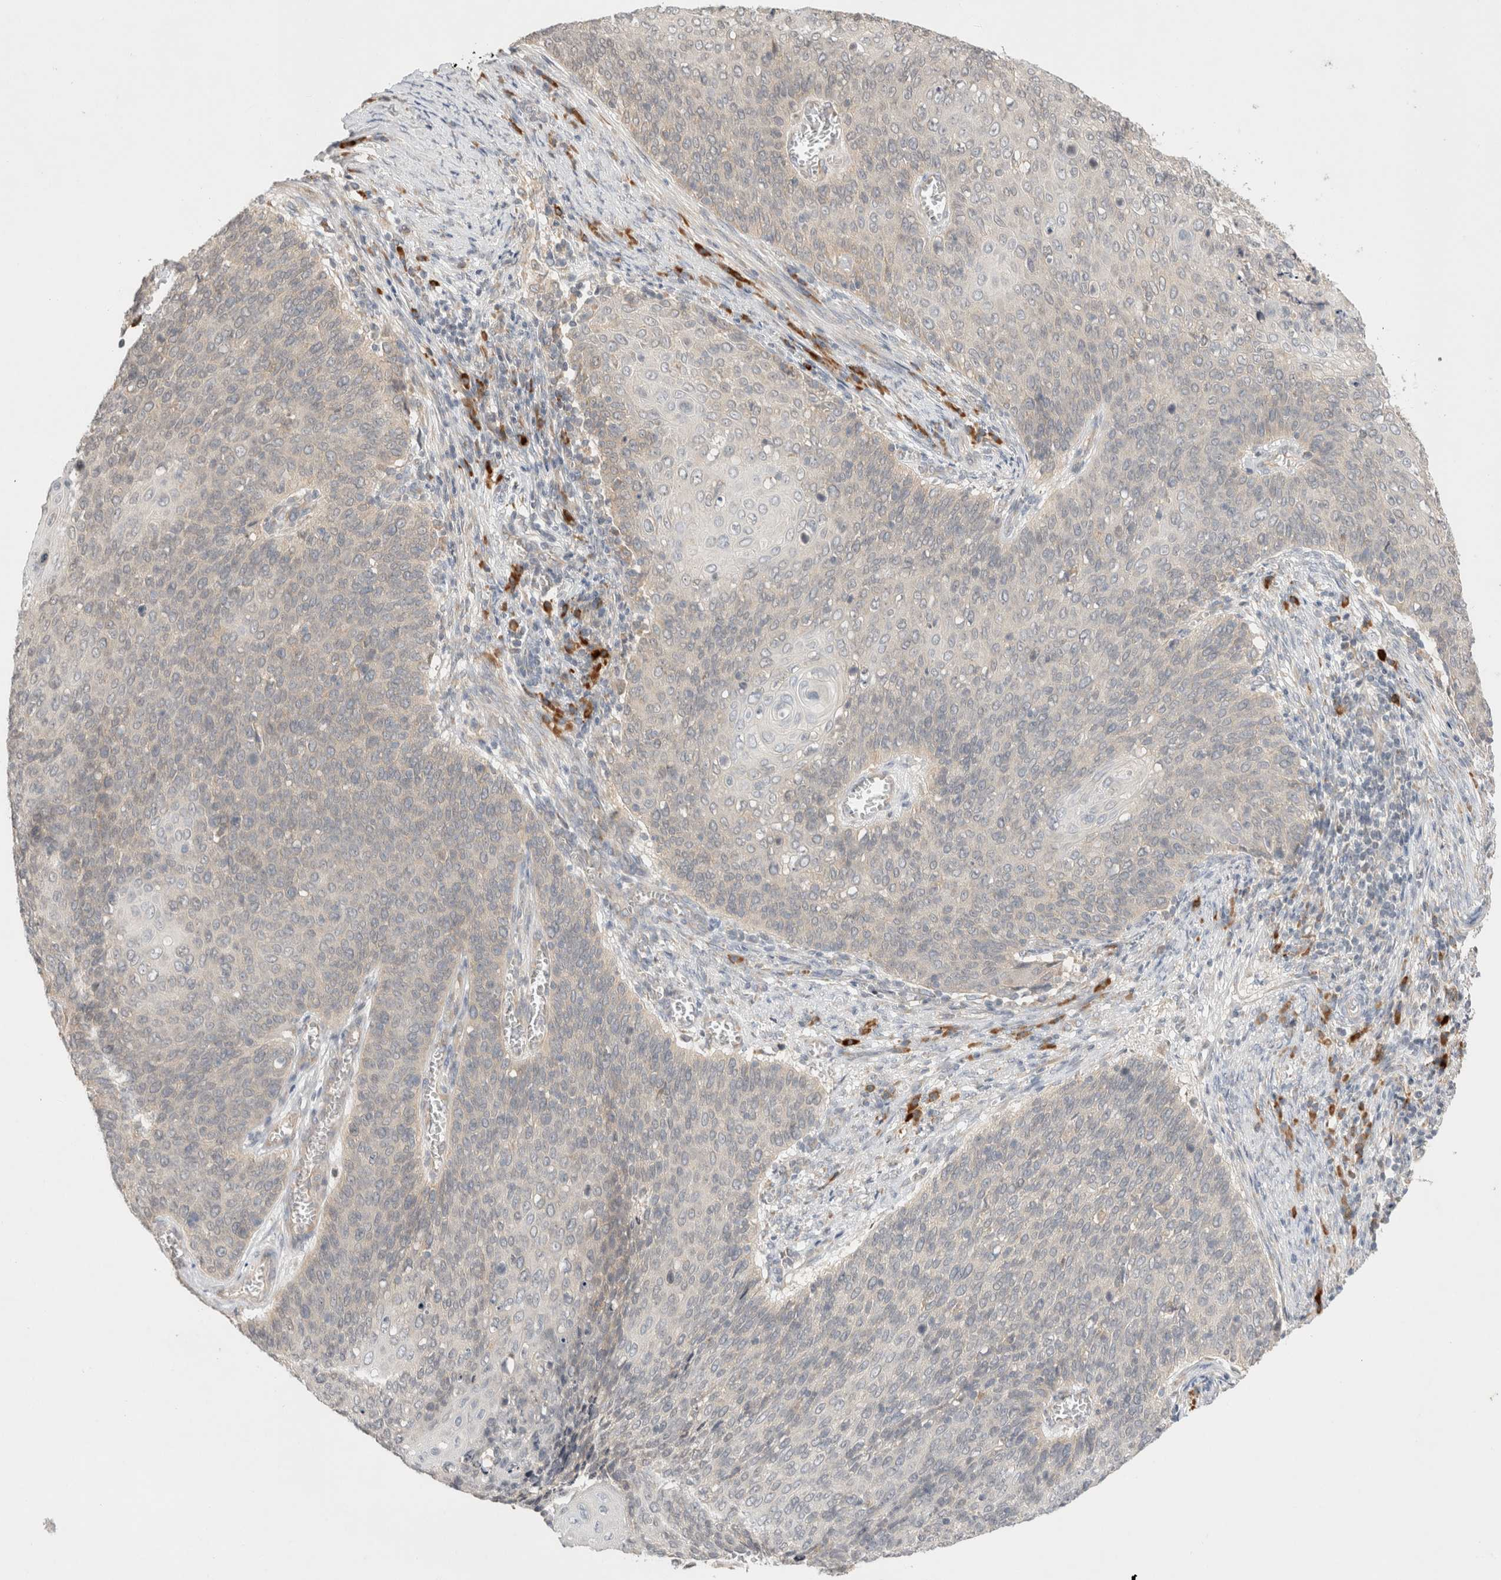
{"staining": {"intensity": "negative", "quantity": "none", "location": "none"}, "tissue": "cervical cancer", "cell_type": "Tumor cells", "image_type": "cancer", "snomed": [{"axis": "morphology", "description": "Squamous cell carcinoma, NOS"}, {"axis": "topography", "description": "Cervix"}], "caption": "This histopathology image is of cervical cancer (squamous cell carcinoma) stained with immunohistochemistry (IHC) to label a protein in brown with the nuclei are counter-stained blue. There is no staining in tumor cells.", "gene": "NEDD4L", "patient": {"sex": "female", "age": 39}}